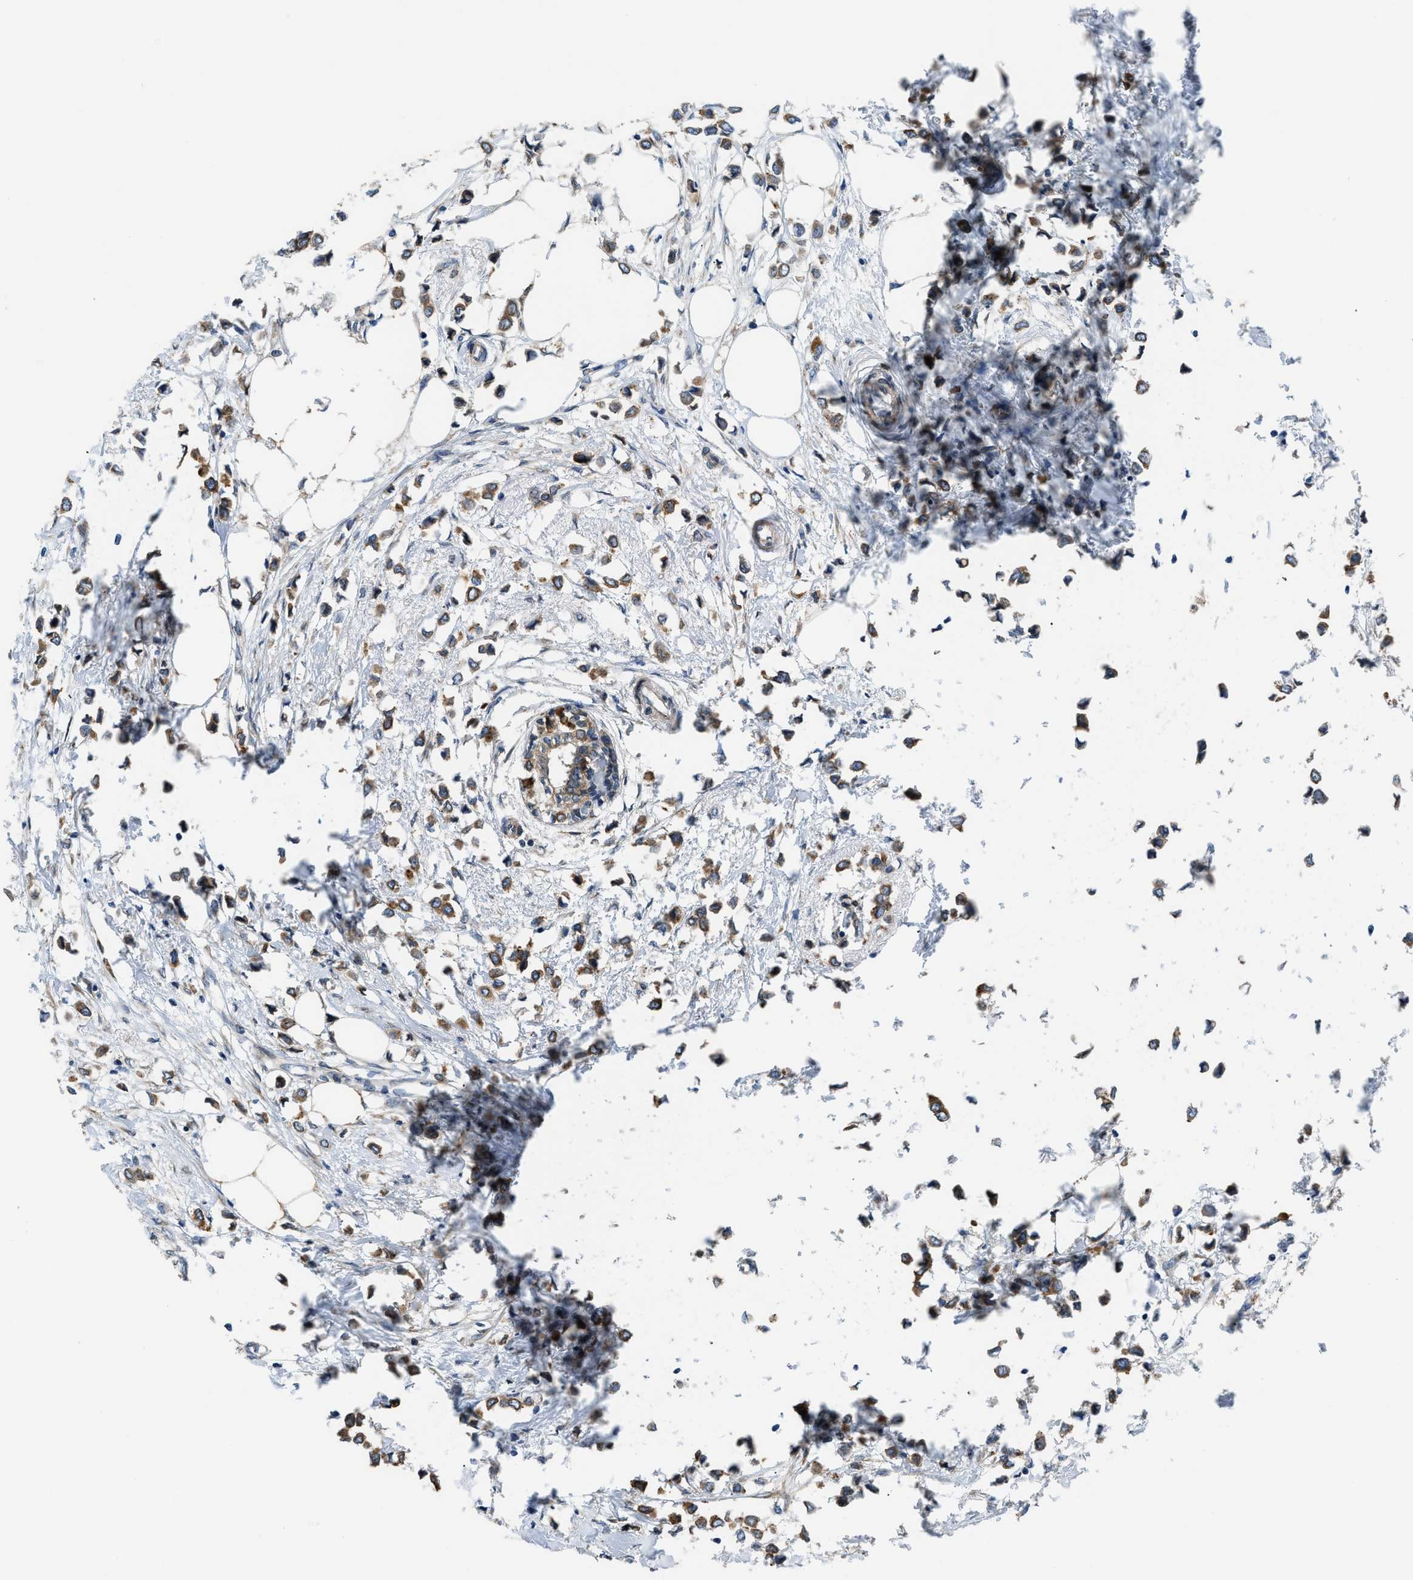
{"staining": {"intensity": "moderate", "quantity": ">75%", "location": "cytoplasmic/membranous"}, "tissue": "breast cancer", "cell_type": "Tumor cells", "image_type": "cancer", "snomed": [{"axis": "morphology", "description": "Lobular carcinoma"}, {"axis": "topography", "description": "Breast"}], "caption": "Breast cancer tissue exhibits moderate cytoplasmic/membranous expression in approximately >75% of tumor cells", "gene": "ARL6IP5", "patient": {"sex": "female", "age": 51}}